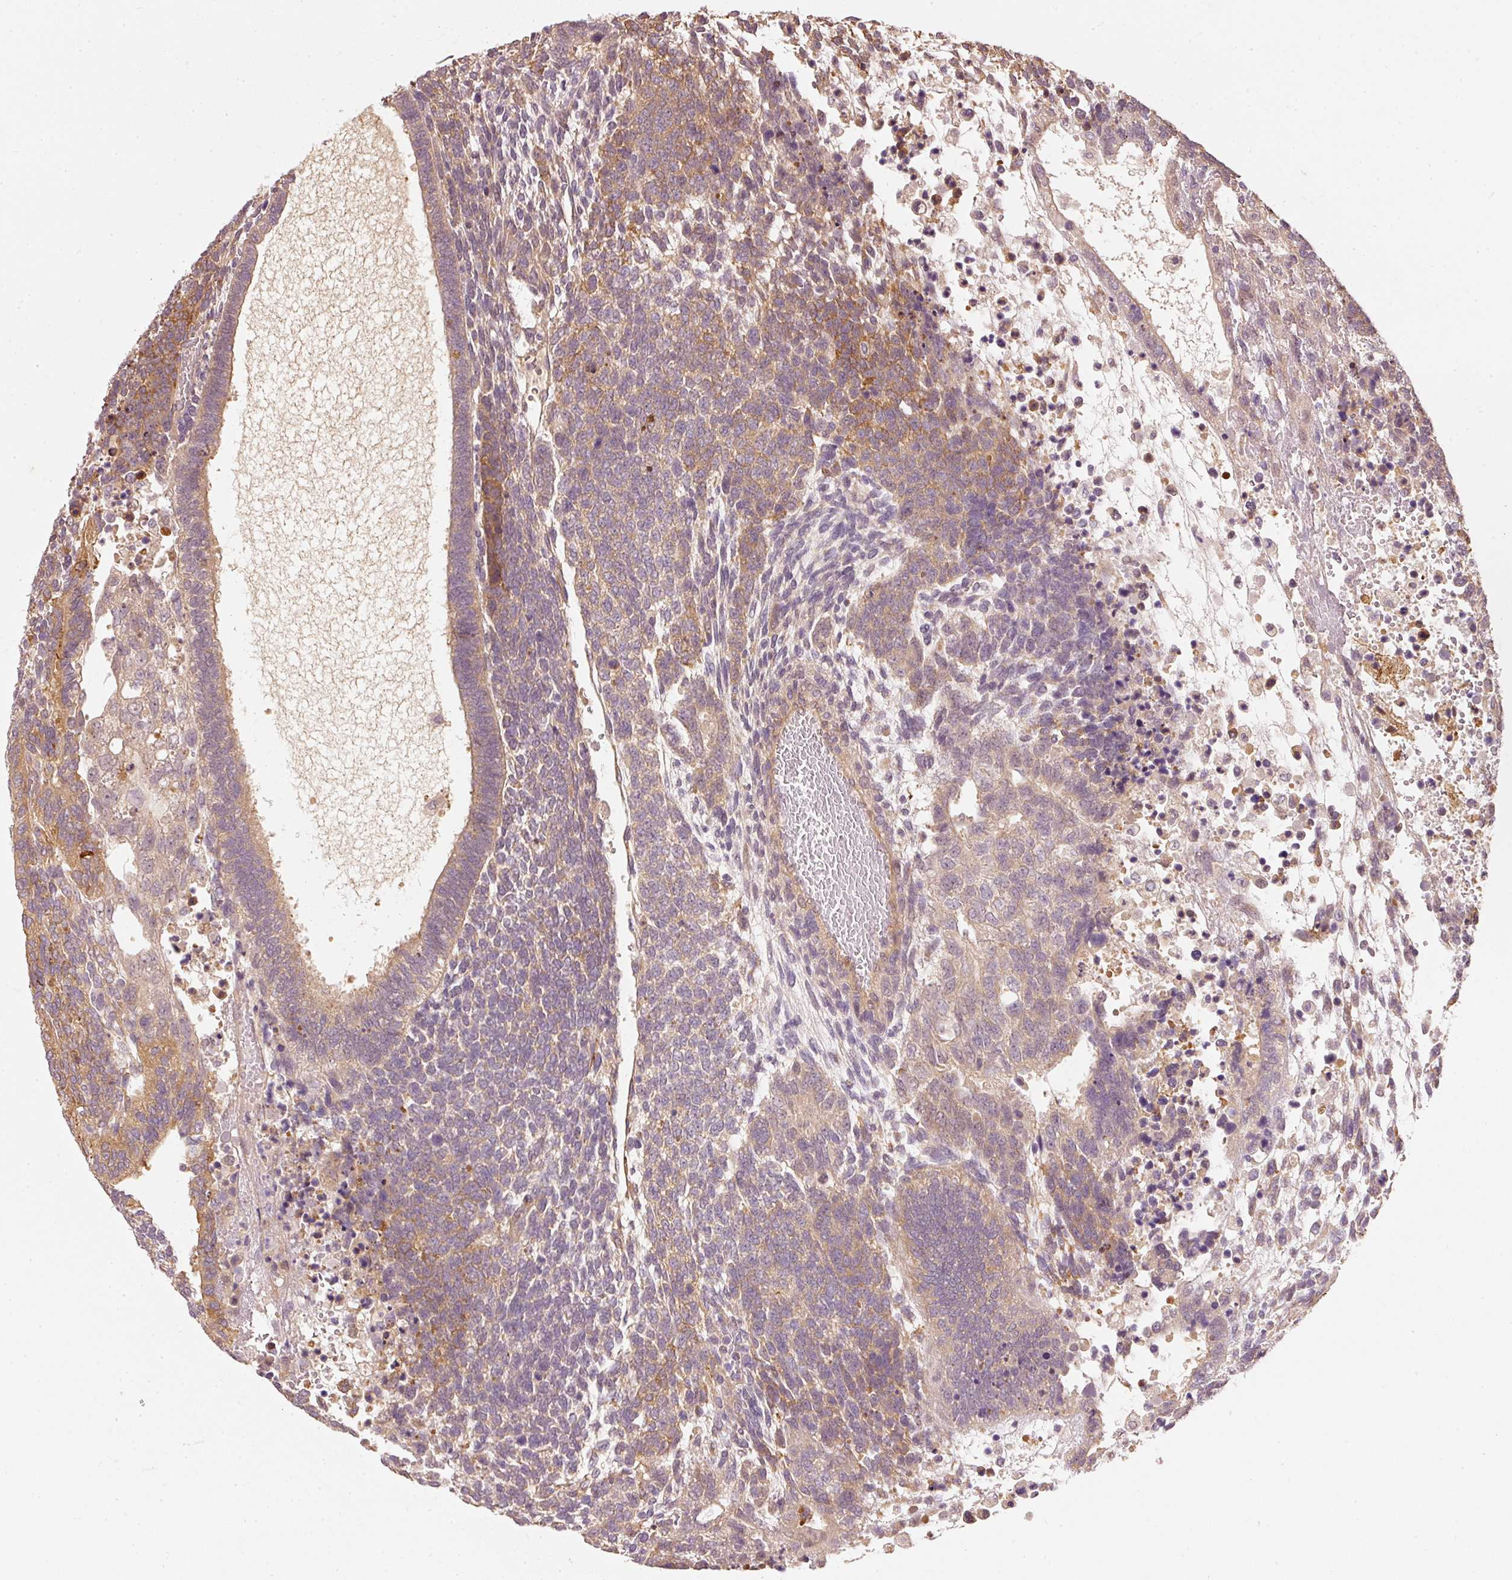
{"staining": {"intensity": "weak", "quantity": ">75%", "location": "cytoplasmic/membranous"}, "tissue": "testis cancer", "cell_type": "Tumor cells", "image_type": "cancer", "snomed": [{"axis": "morphology", "description": "Carcinoma, Embryonal, NOS"}, {"axis": "topography", "description": "Testis"}], "caption": "Immunohistochemical staining of human testis cancer (embryonal carcinoma) exhibits weak cytoplasmic/membranous protein staining in approximately >75% of tumor cells. (Stains: DAB (3,3'-diaminobenzidine) in brown, nuclei in blue, Microscopy: brightfield microscopy at high magnification).", "gene": "RGL2", "patient": {"sex": "male", "age": 23}}